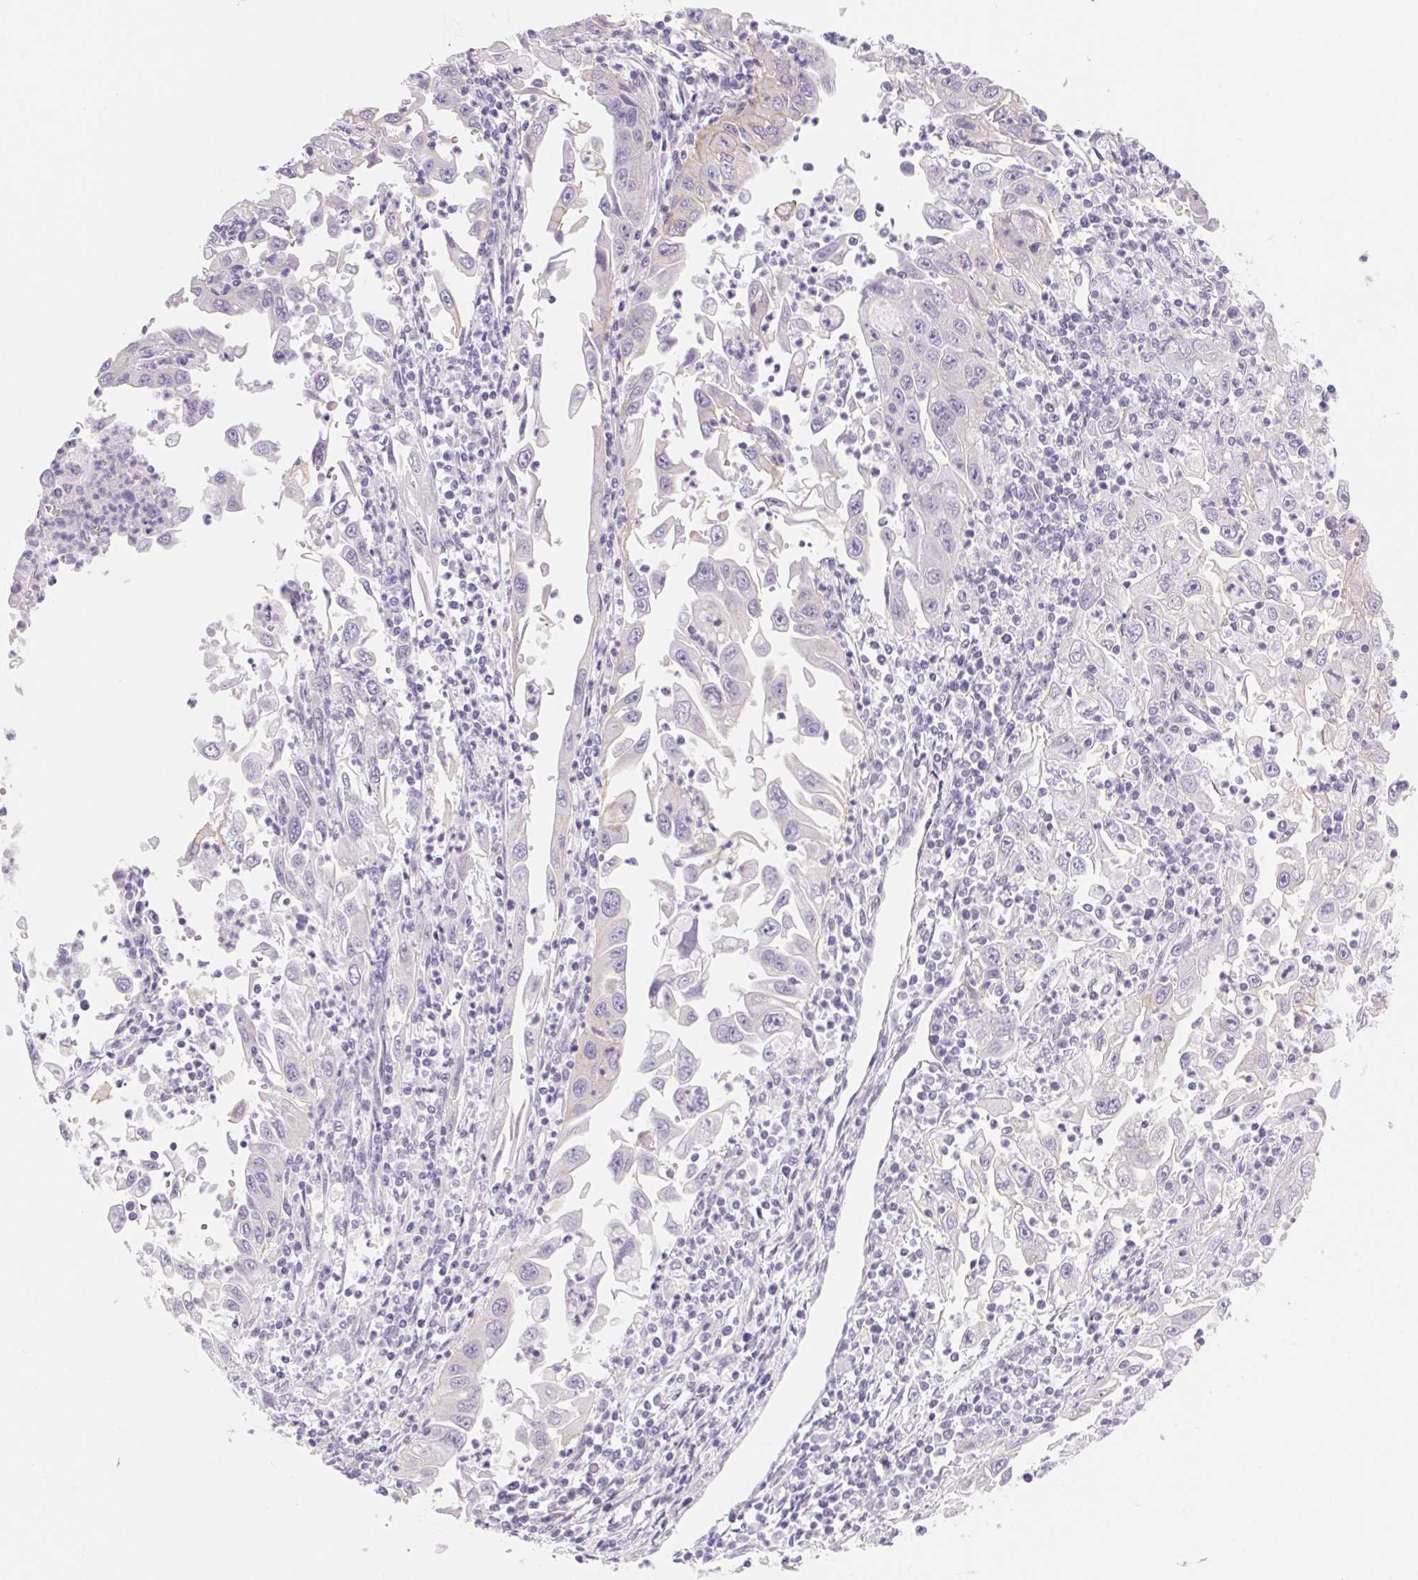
{"staining": {"intensity": "negative", "quantity": "none", "location": "none"}, "tissue": "endometrial cancer", "cell_type": "Tumor cells", "image_type": "cancer", "snomed": [{"axis": "morphology", "description": "Adenocarcinoma, NOS"}, {"axis": "topography", "description": "Uterus"}], "caption": "Image shows no protein expression in tumor cells of endometrial cancer (adenocarcinoma) tissue.", "gene": "CTNND2", "patient": {"sex": "female", "age": 62}}